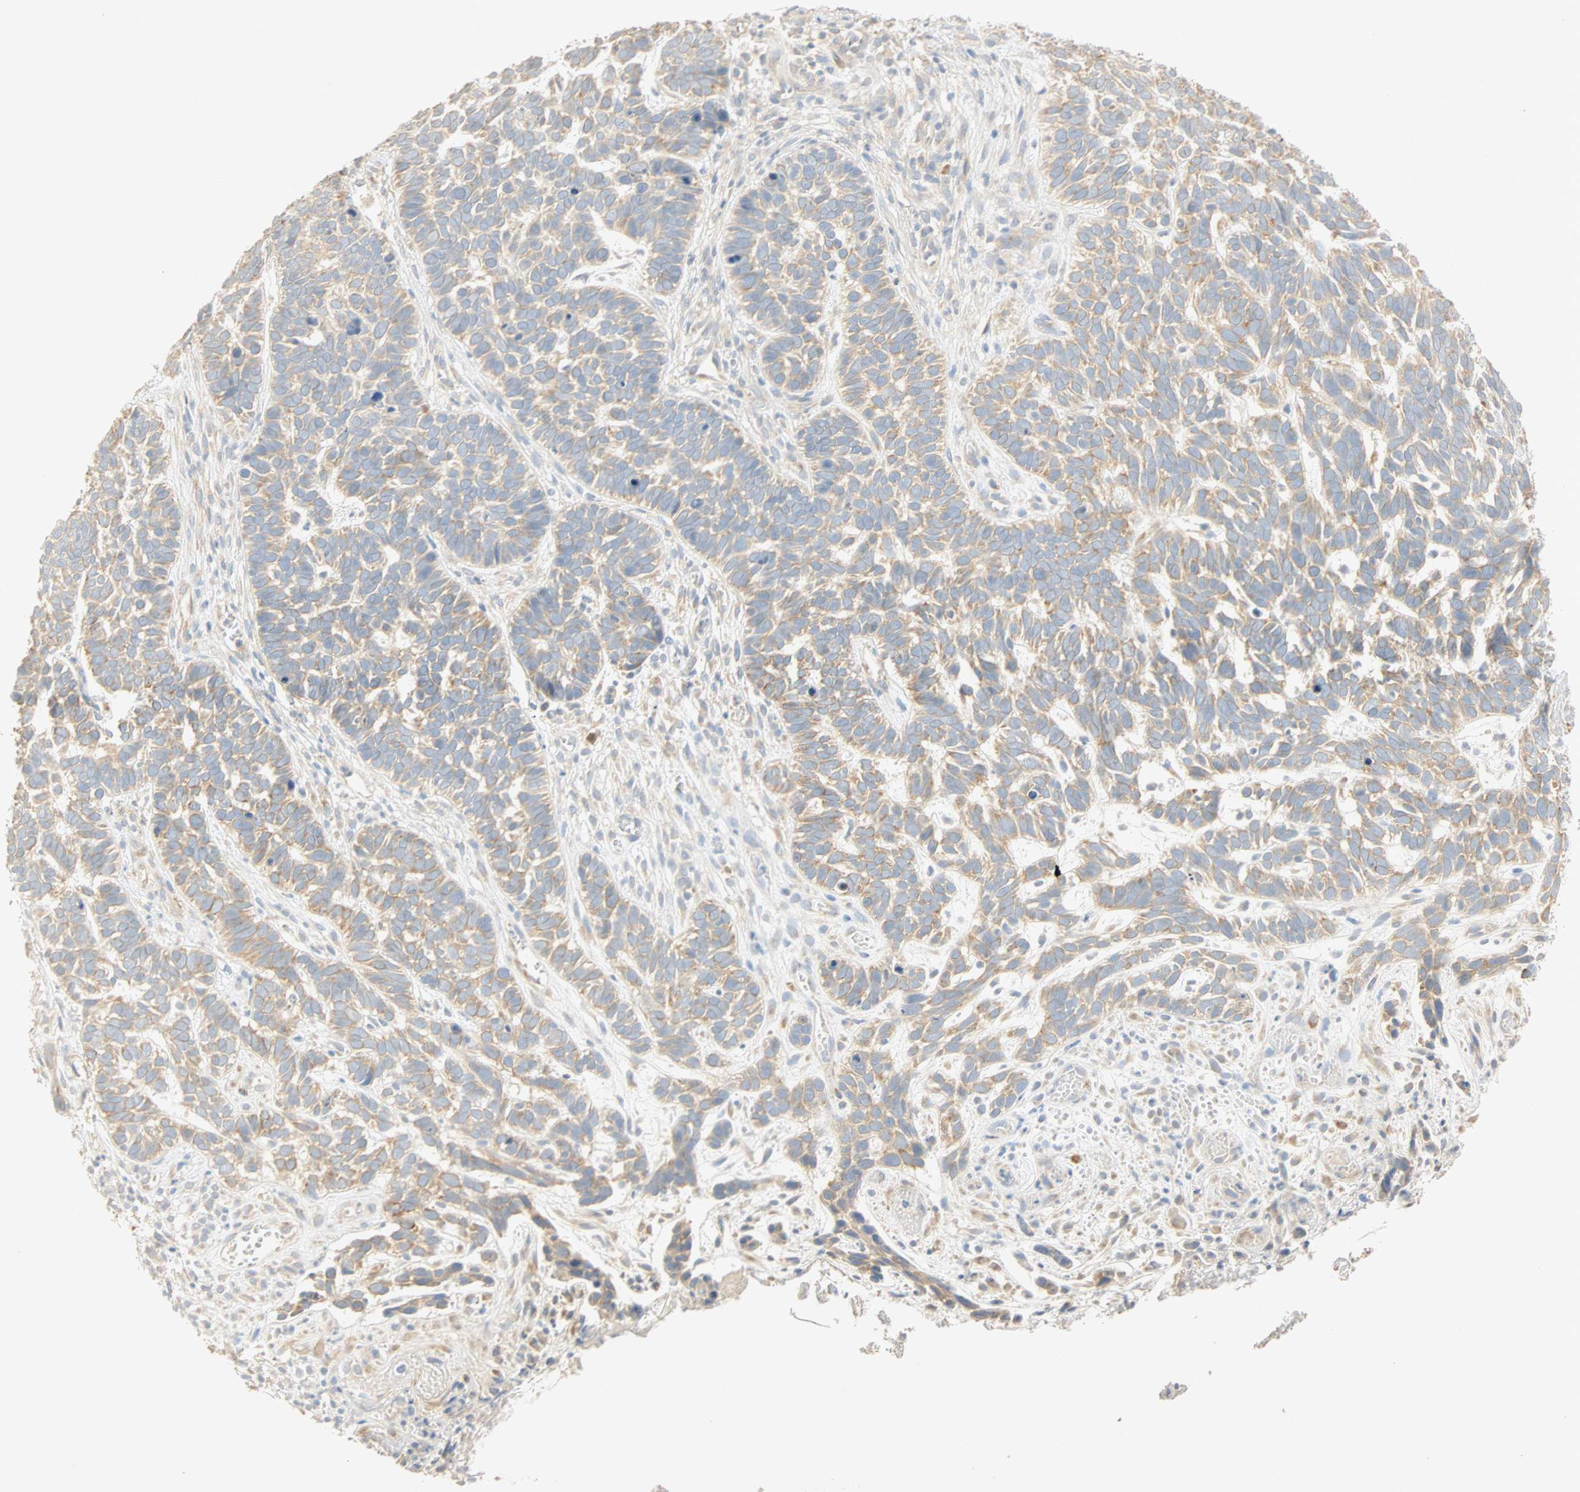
{"staining": {"intensity": "weak", "quantity": "25%-75%", "location": "cytoplasmic/membranous"}, "tissue": "skin cancer", "cell_type": "Tumor cells", "image_type": "cancer", "snomed": [{"axis": "morphology", "description": "Basal cell carcinoma"}, {"axis": "topography", "description": "Skin"}], "caption": "Immunohistochemistry (IHC) photomicrograph of human skin cancer stained for a protein (brown), which exhibits low levels of weak cytoplasmic/membranous positivity in about 25%-75% of tumor cells.", "gene": "SELENBP1", "patient": {"sex": "male", "age": 87}}